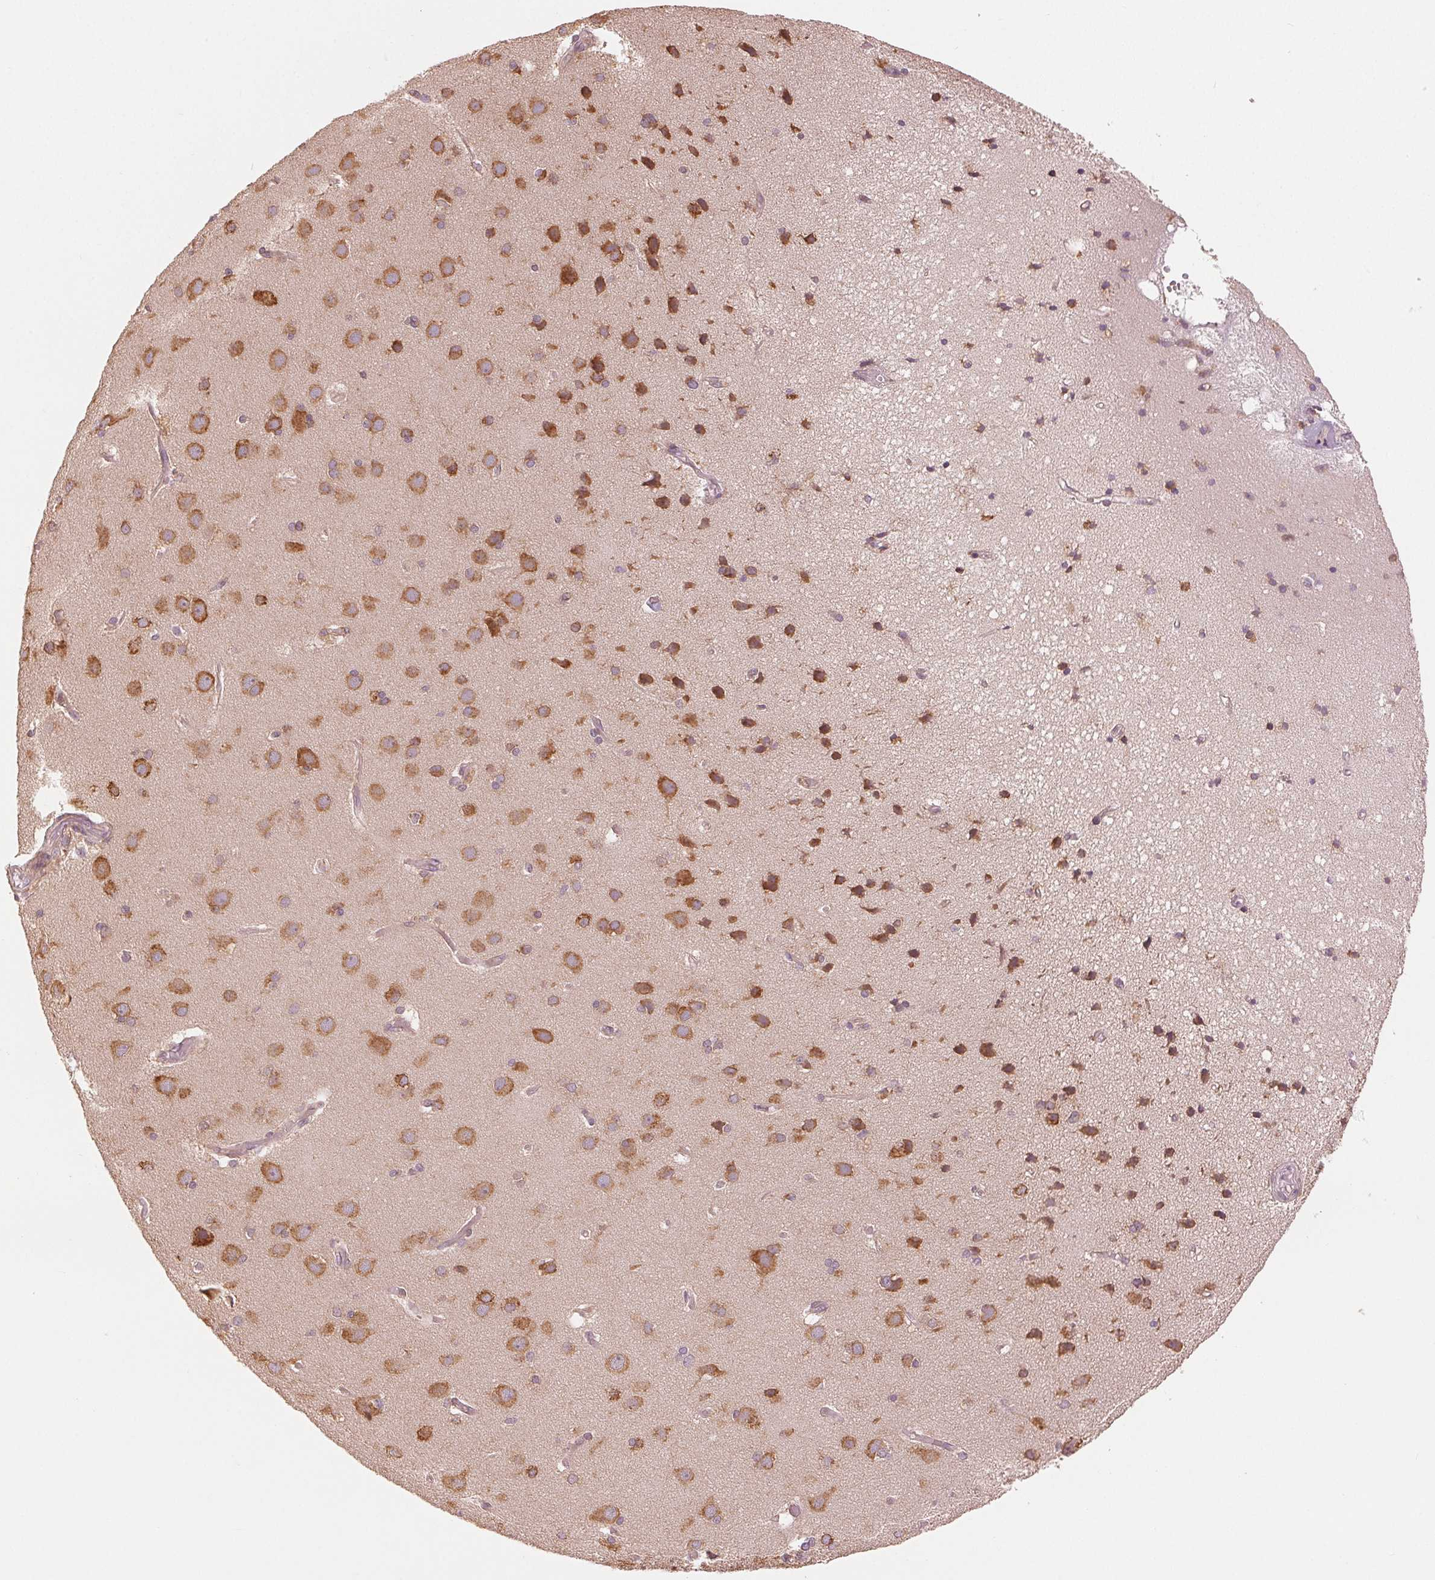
{"staining": {"intensity": "negative", "quantity": "none", "location": "none"}, "tissue": "cerebral cortex", "cell_type": "Endothelial cells", "image_type": "normal", "snomed": [{"axis": "morphology", "description": "Normal tissue, NOS"}, {"axis": "morphology", "description": "Glioma, malignant, High grade"}, {"axis": "topography", "description": "Cerebral cortex"}], "caption": "Endothelial cells show no significant protein expression in normal cerebral cortex.", "gene": "SLC20A1", "patient": {"sex": "male", "age": 71}}